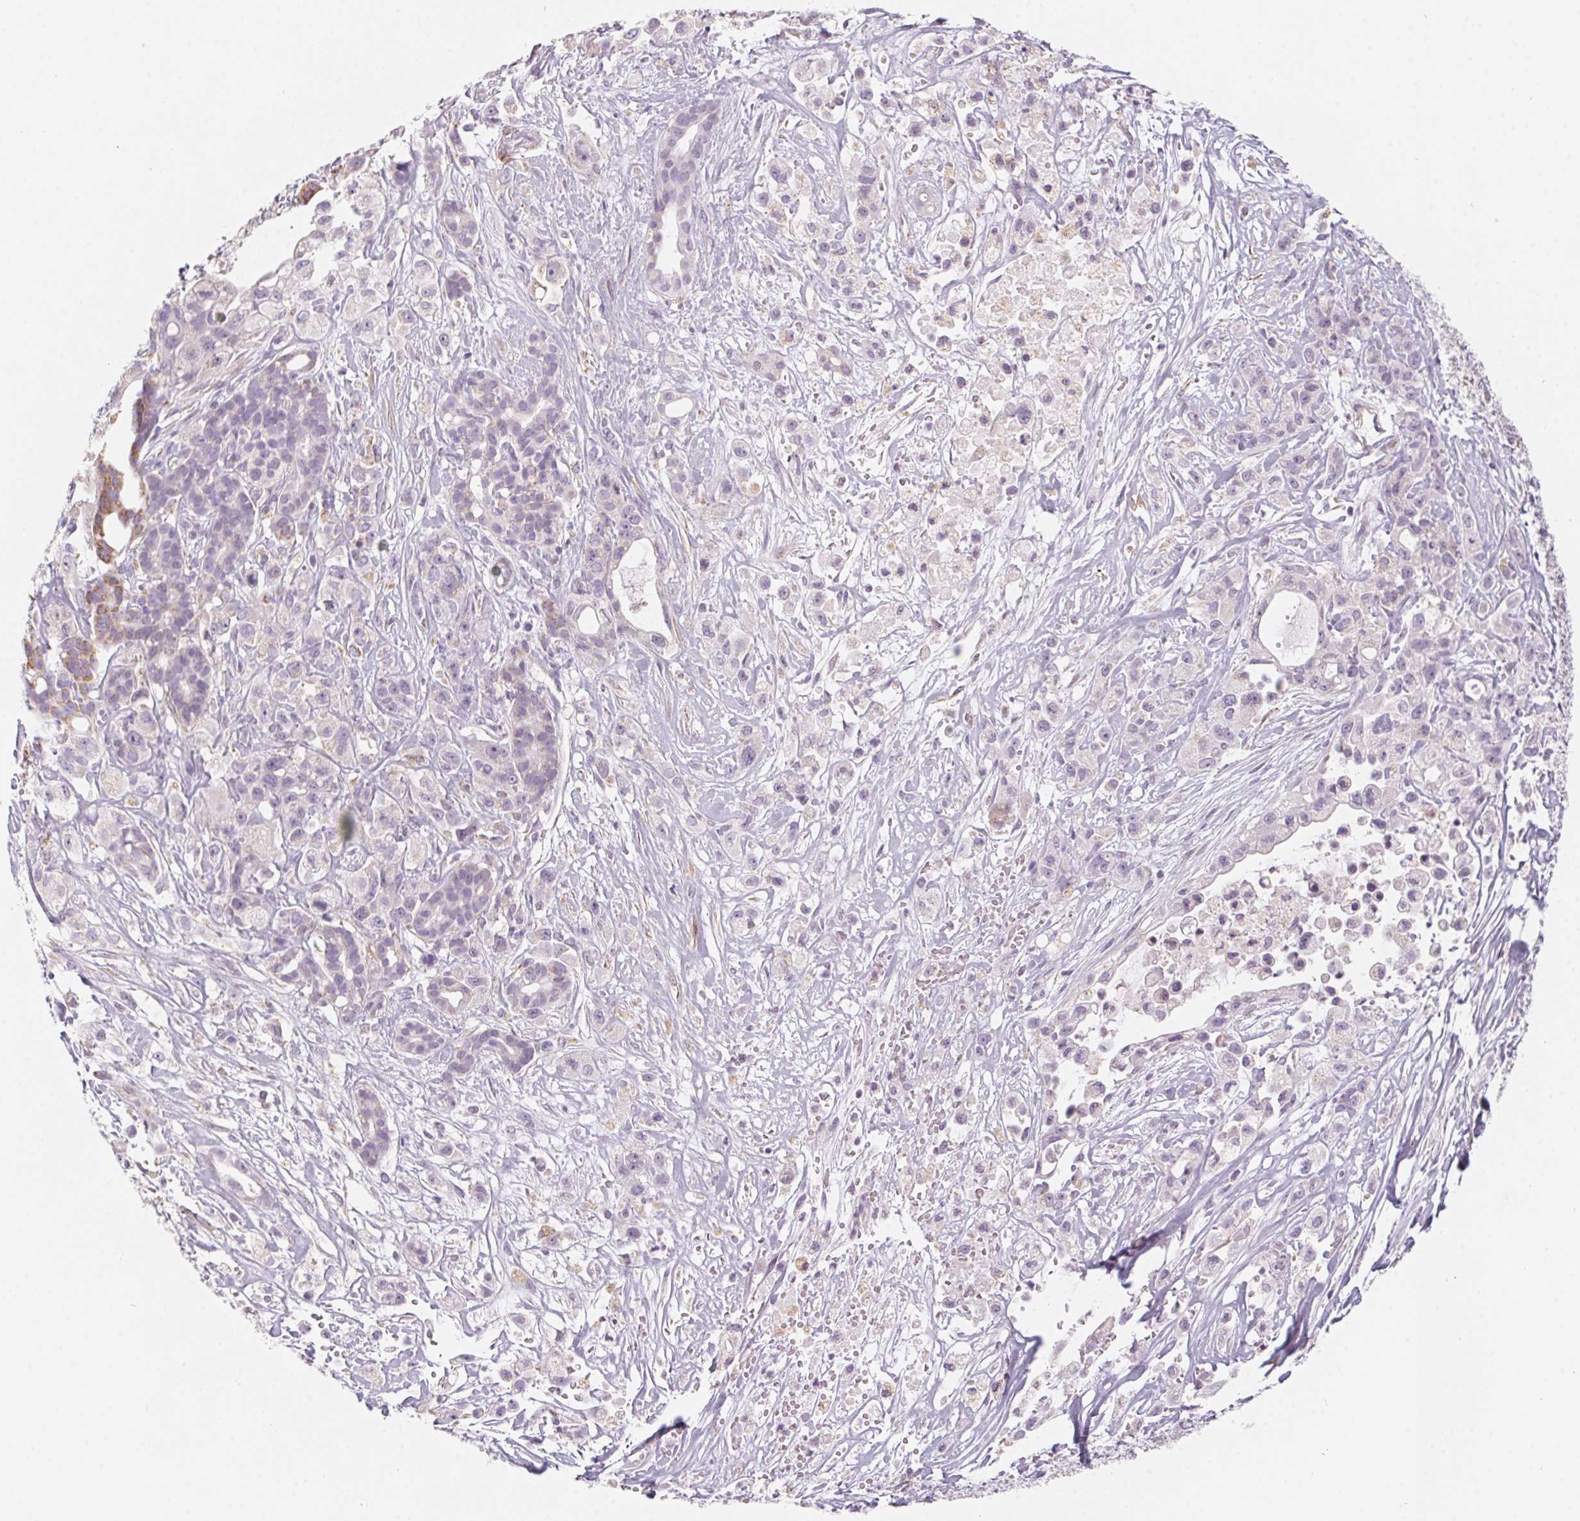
{"staining": {"intensity": "negative", "quantity": "none", "location": "none"}, "tissue": "pancreatic cancer", "cell_type": "Tumor cells", "image_type": "cancer", "snomed": [{"axis": "morphology", "description": "Adenocarcinoma, NOS"}, {"axis": "topography", "description": "Pancreas"}], "caption": "High magnification brightfield microscopy of pancreatic cancer stained with DAB (3,3'-diaminobenzidine) (brown) and counterstained with hematoxylin (blue): tumor cells show no significant staining.", "gene": "PRPH", "patient": {"sex": "male", "age": 44}}